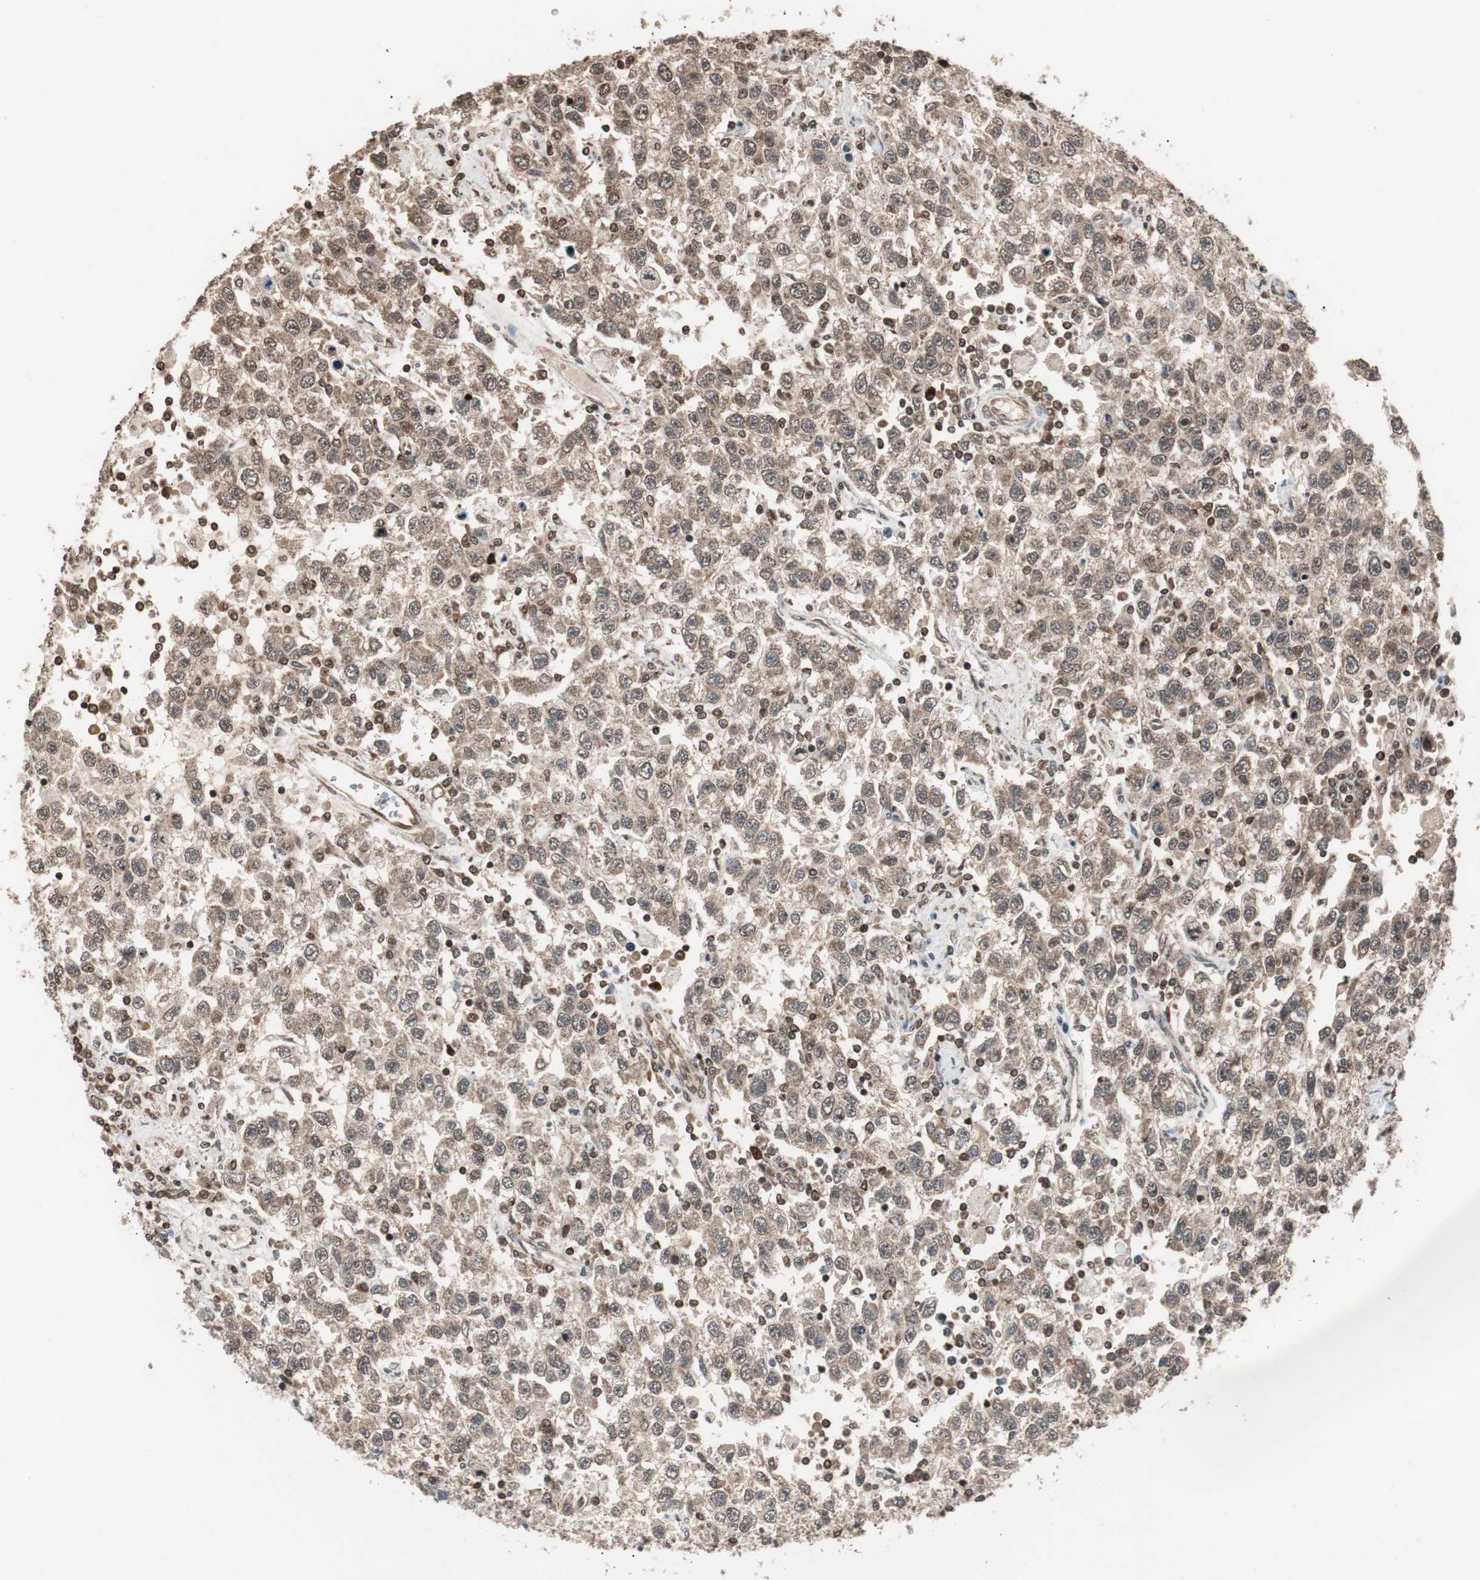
{"staining": {"intensity": "moderate", "quantity": ">75%", "location": "cytoplasmic/membranous"}, "tissue": "testis cancer", "cell_type": "Tumor cells", "image_type": "cancer", "snomed": [{"axis": "morphology", "description": "Seminoma, NOS"}, {"axis": "topography", "description": "Testis"}], "caption": "Protein expression analysis of testis seminoma reveals moderate cytoplasmic/membranous positivity in approximately >75% of tumor cells.", "gene": "ZFC3H1", "patient": {"sex": "male", "age": 41}}